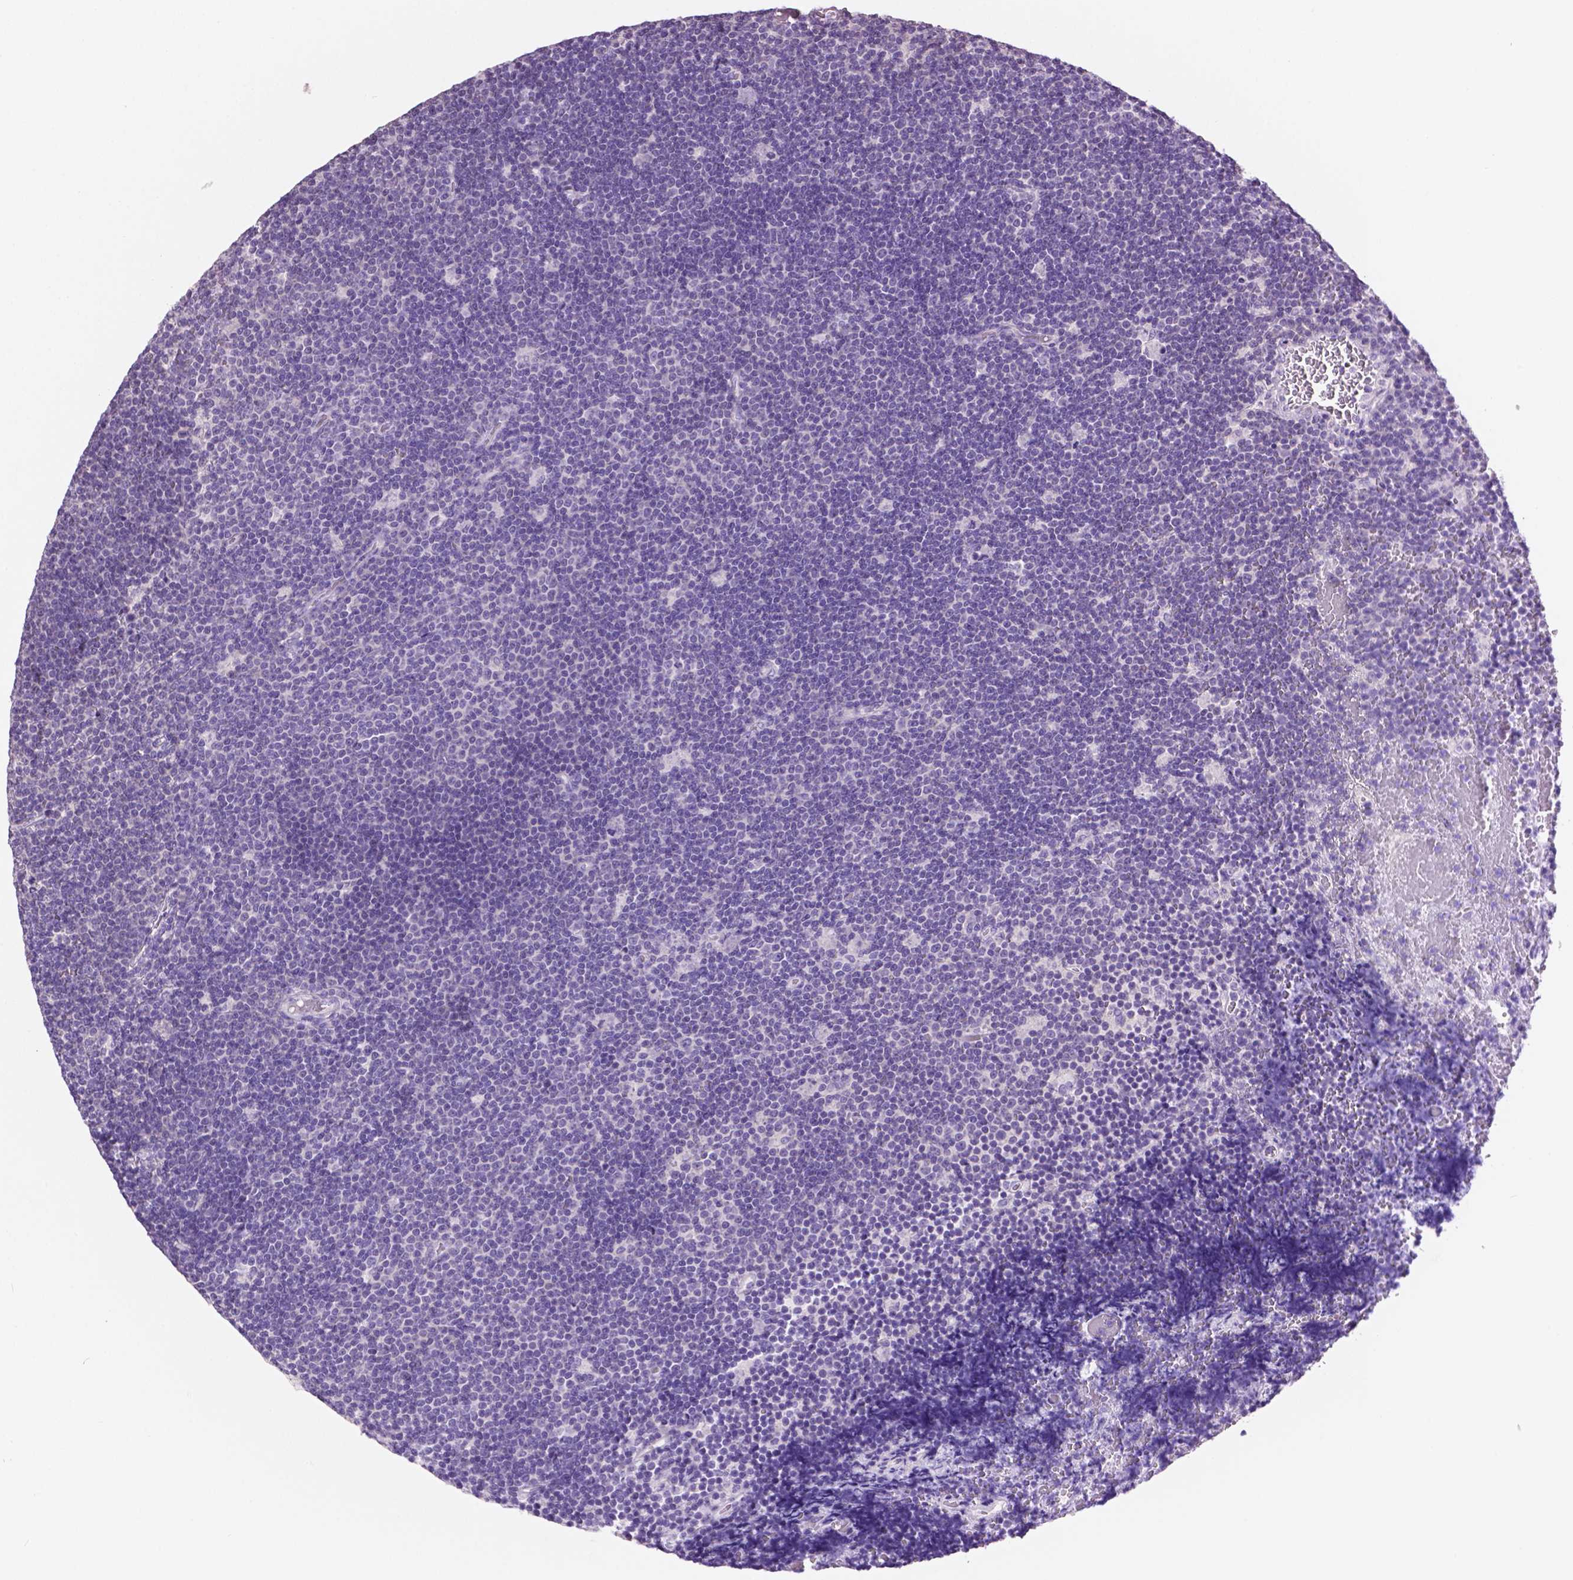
{"staining": {"intensity": "negative", "quantity": "none", "location": "none"}, "tissue": "lymphoma", "cell_type": "Tumor cells", "image_type": "cancer", "snomed": [{"axis": "morphology", "description": "Malignant lymphoma, non-Hodgkin's type, Low grade"}, {"axis": "topography", "description": "Brain"}], "caption": "Immunohistochemistry of lymphoma displays no staining in tumor cells.", "gene": "CRYBA4", "patient": {"sex": "female", "age": 66}}